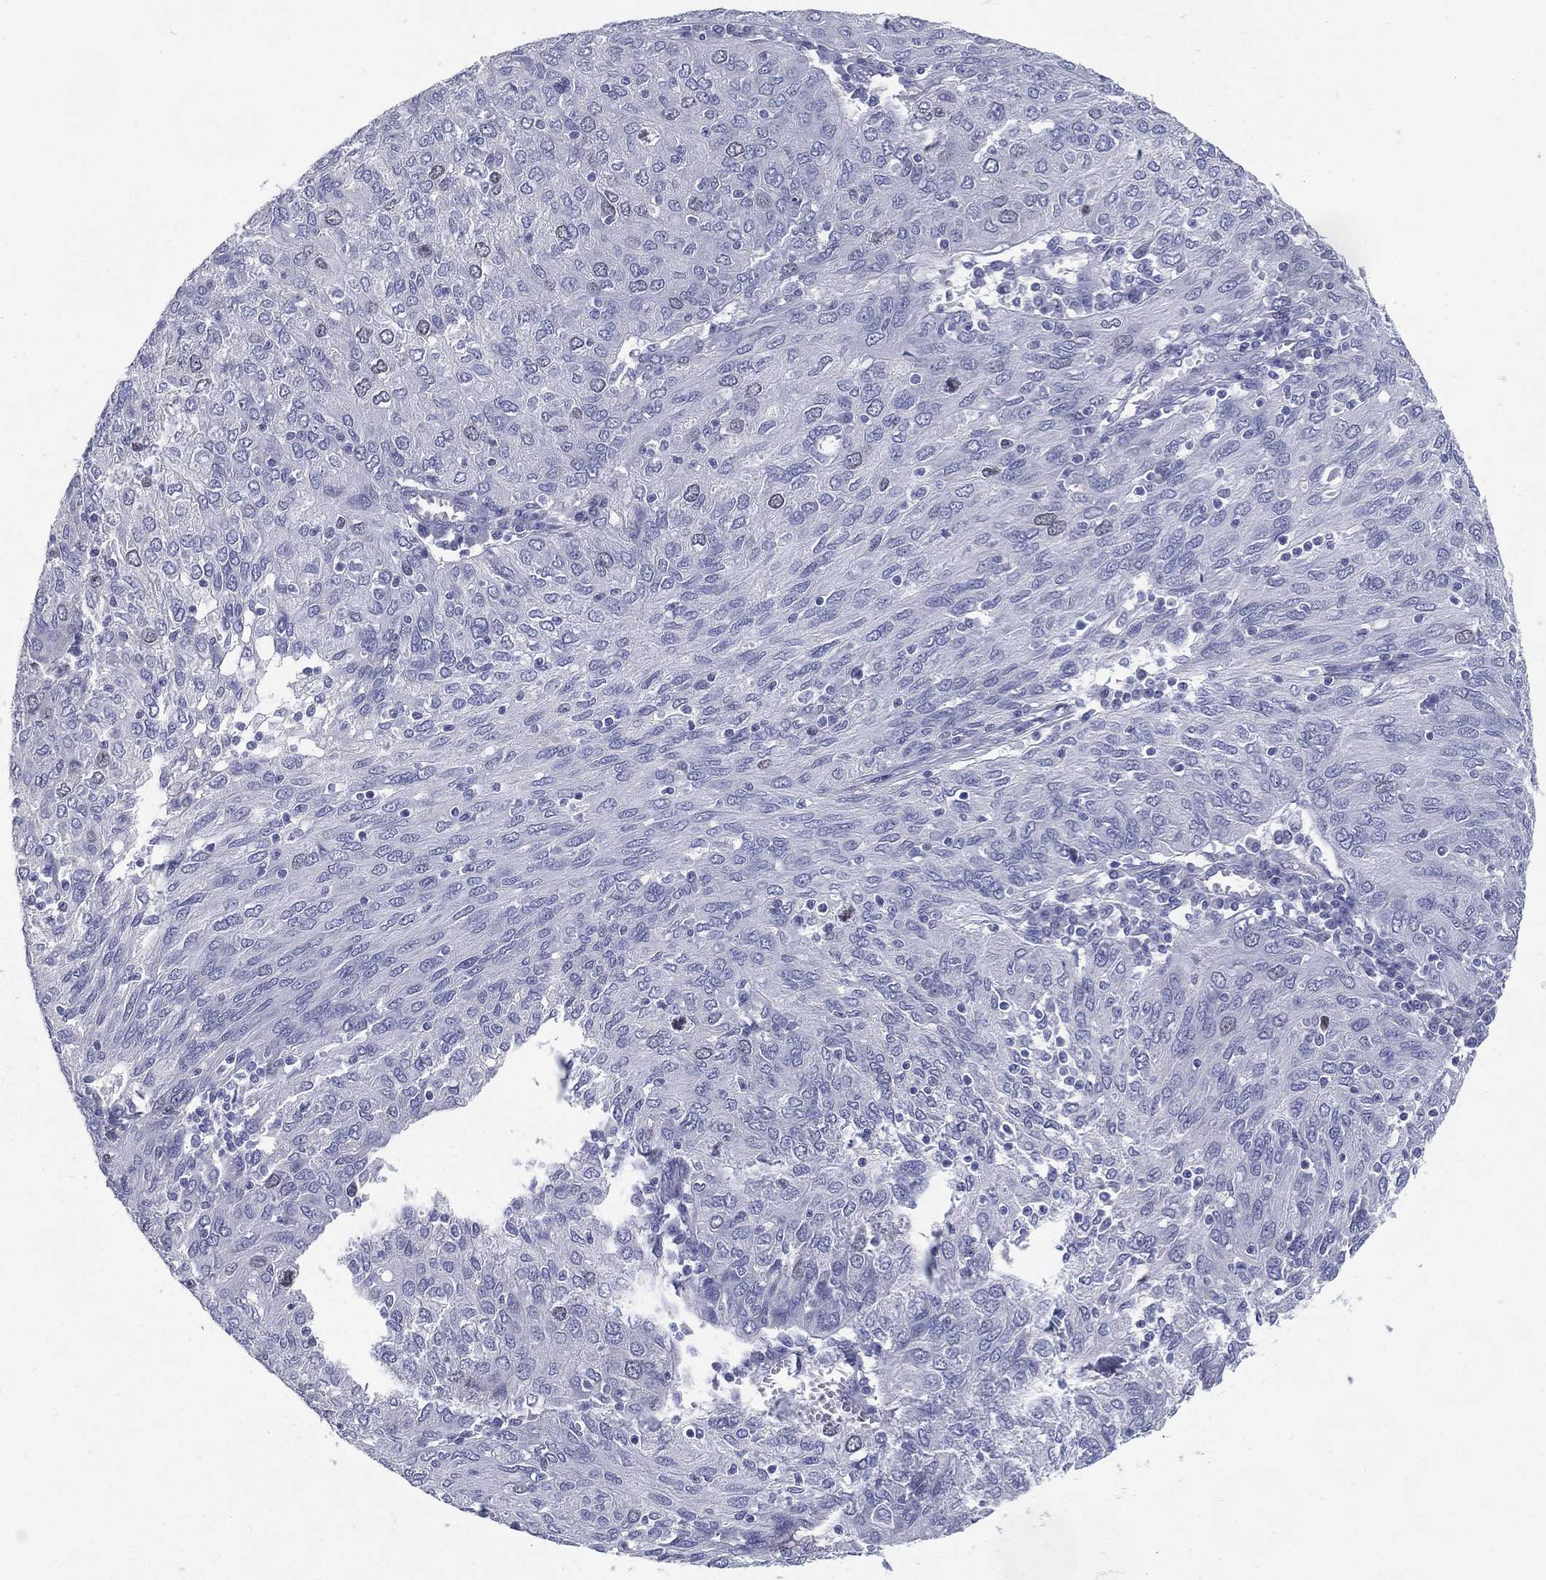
{"staining": {"intensity": "negative", "quantity": "none", "location": "none"}, "tissue": "ovarian cancer", "cell_type": "Tumor cells", "image_type": "cancer", "snomed": [{"axis": "morphology", "description": "Carcinoma, endometroid"}, {"axis": "topography", "description": "Ovary"}], "caption": "A micrograph of human ovarian cancer (endometroid carcinoma) is negative for staining in tumor cells.", "gene": "KIF2C", "patient": {"sex": "female", "age": 50}}